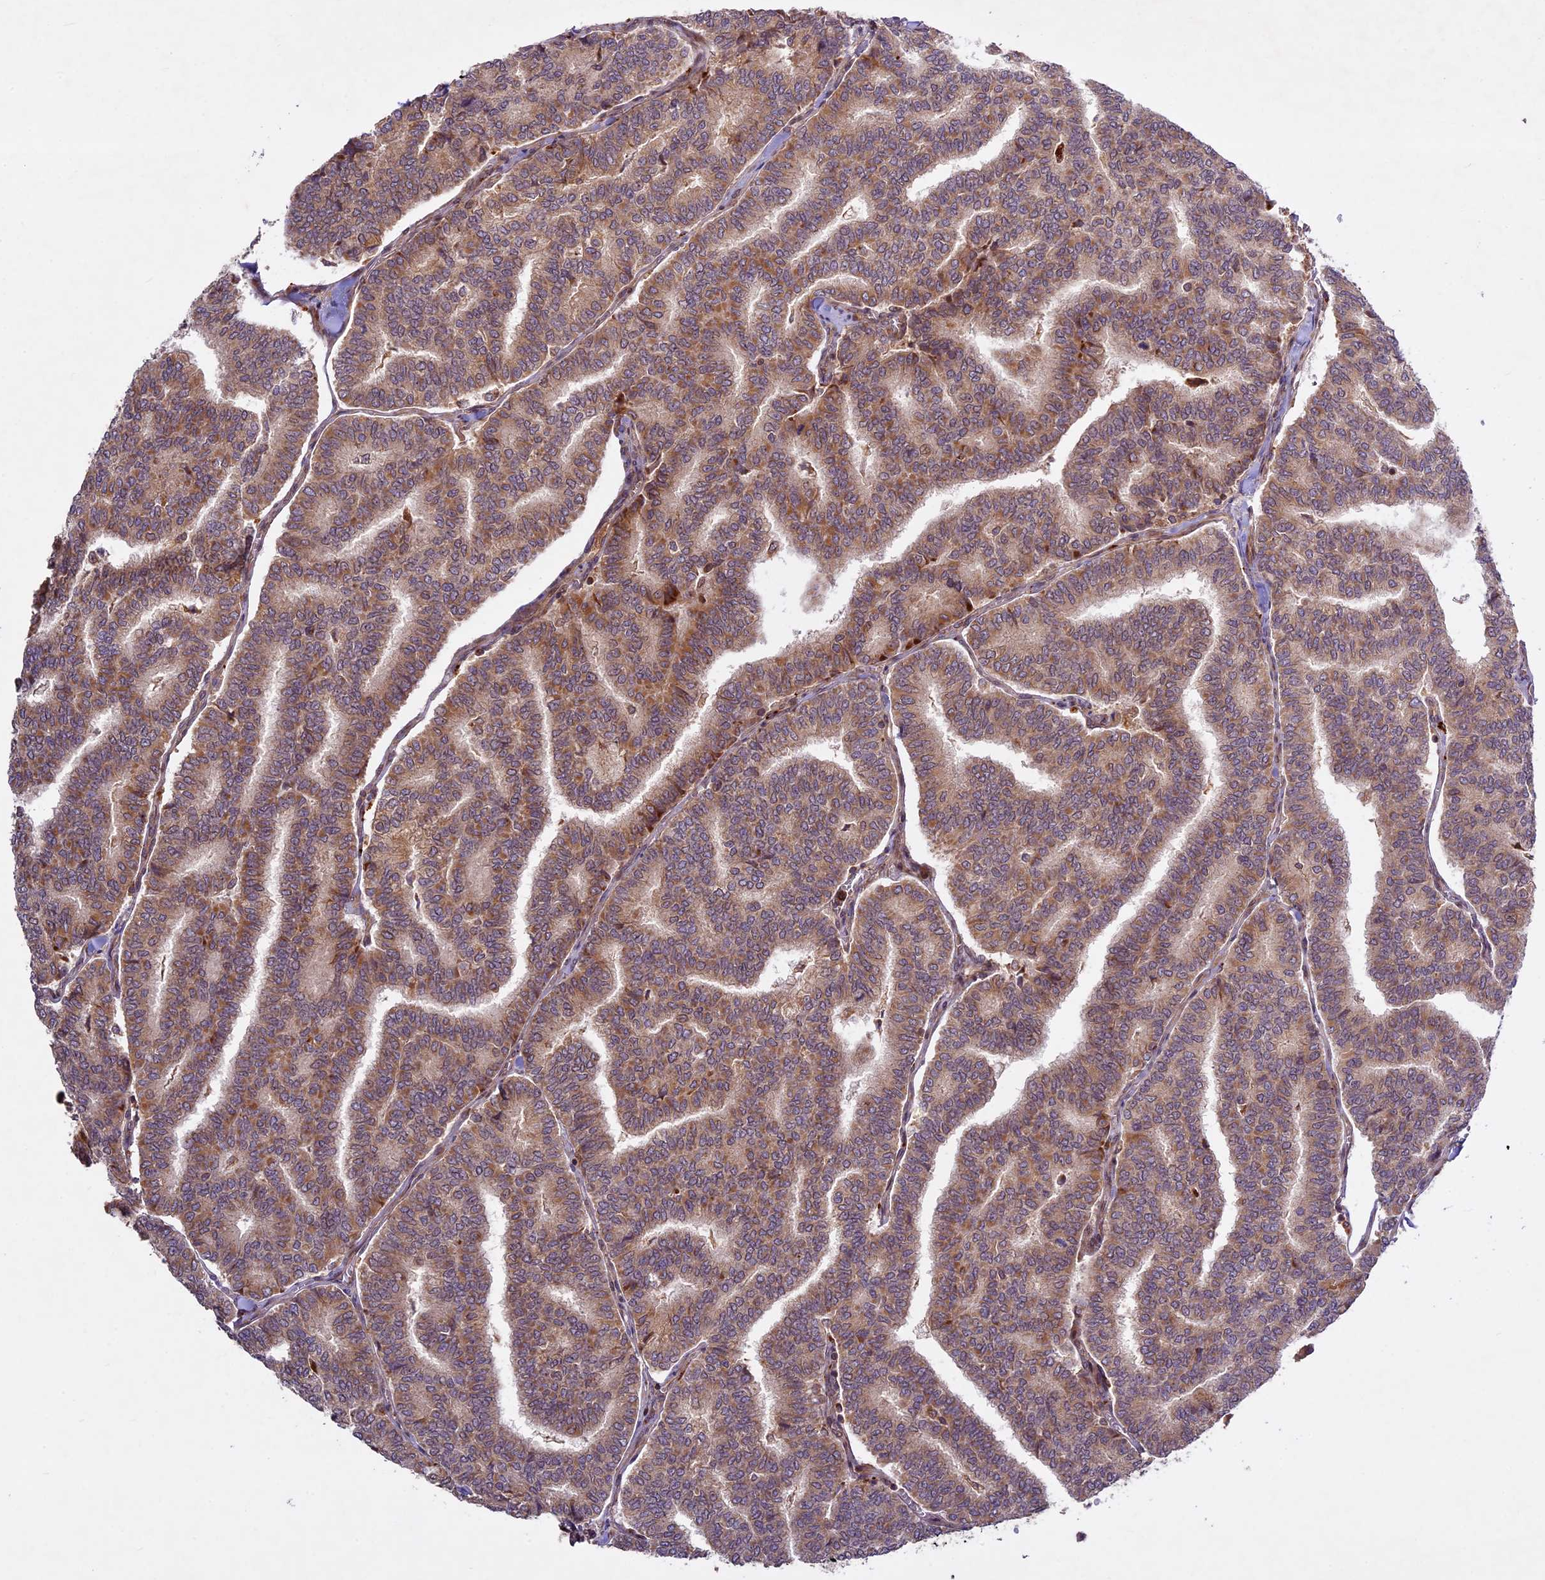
{"staining": {"intensity": "weak", "quantity": ">75%", "location": "cytoplasmic/membranous"}, "tissue": "thyroid cancer", "cell_type": "Tumor cells", "image_type": "cancer", "snomed": [{"axis": "morphology", "description": "Papillary adenocarcinoma, NOS"}, {"axis": "topography", "description": "Thyroid gland"}], "caption": "There is low levels of weak cytoplasmic/membranous staining in tumor cells of thyroid papillary adenocarcinoma, as demonstrated by immunohistochemical staining (brown color).", "gene": "DGKH", "patient": {"sex": "female", "age": 35}}